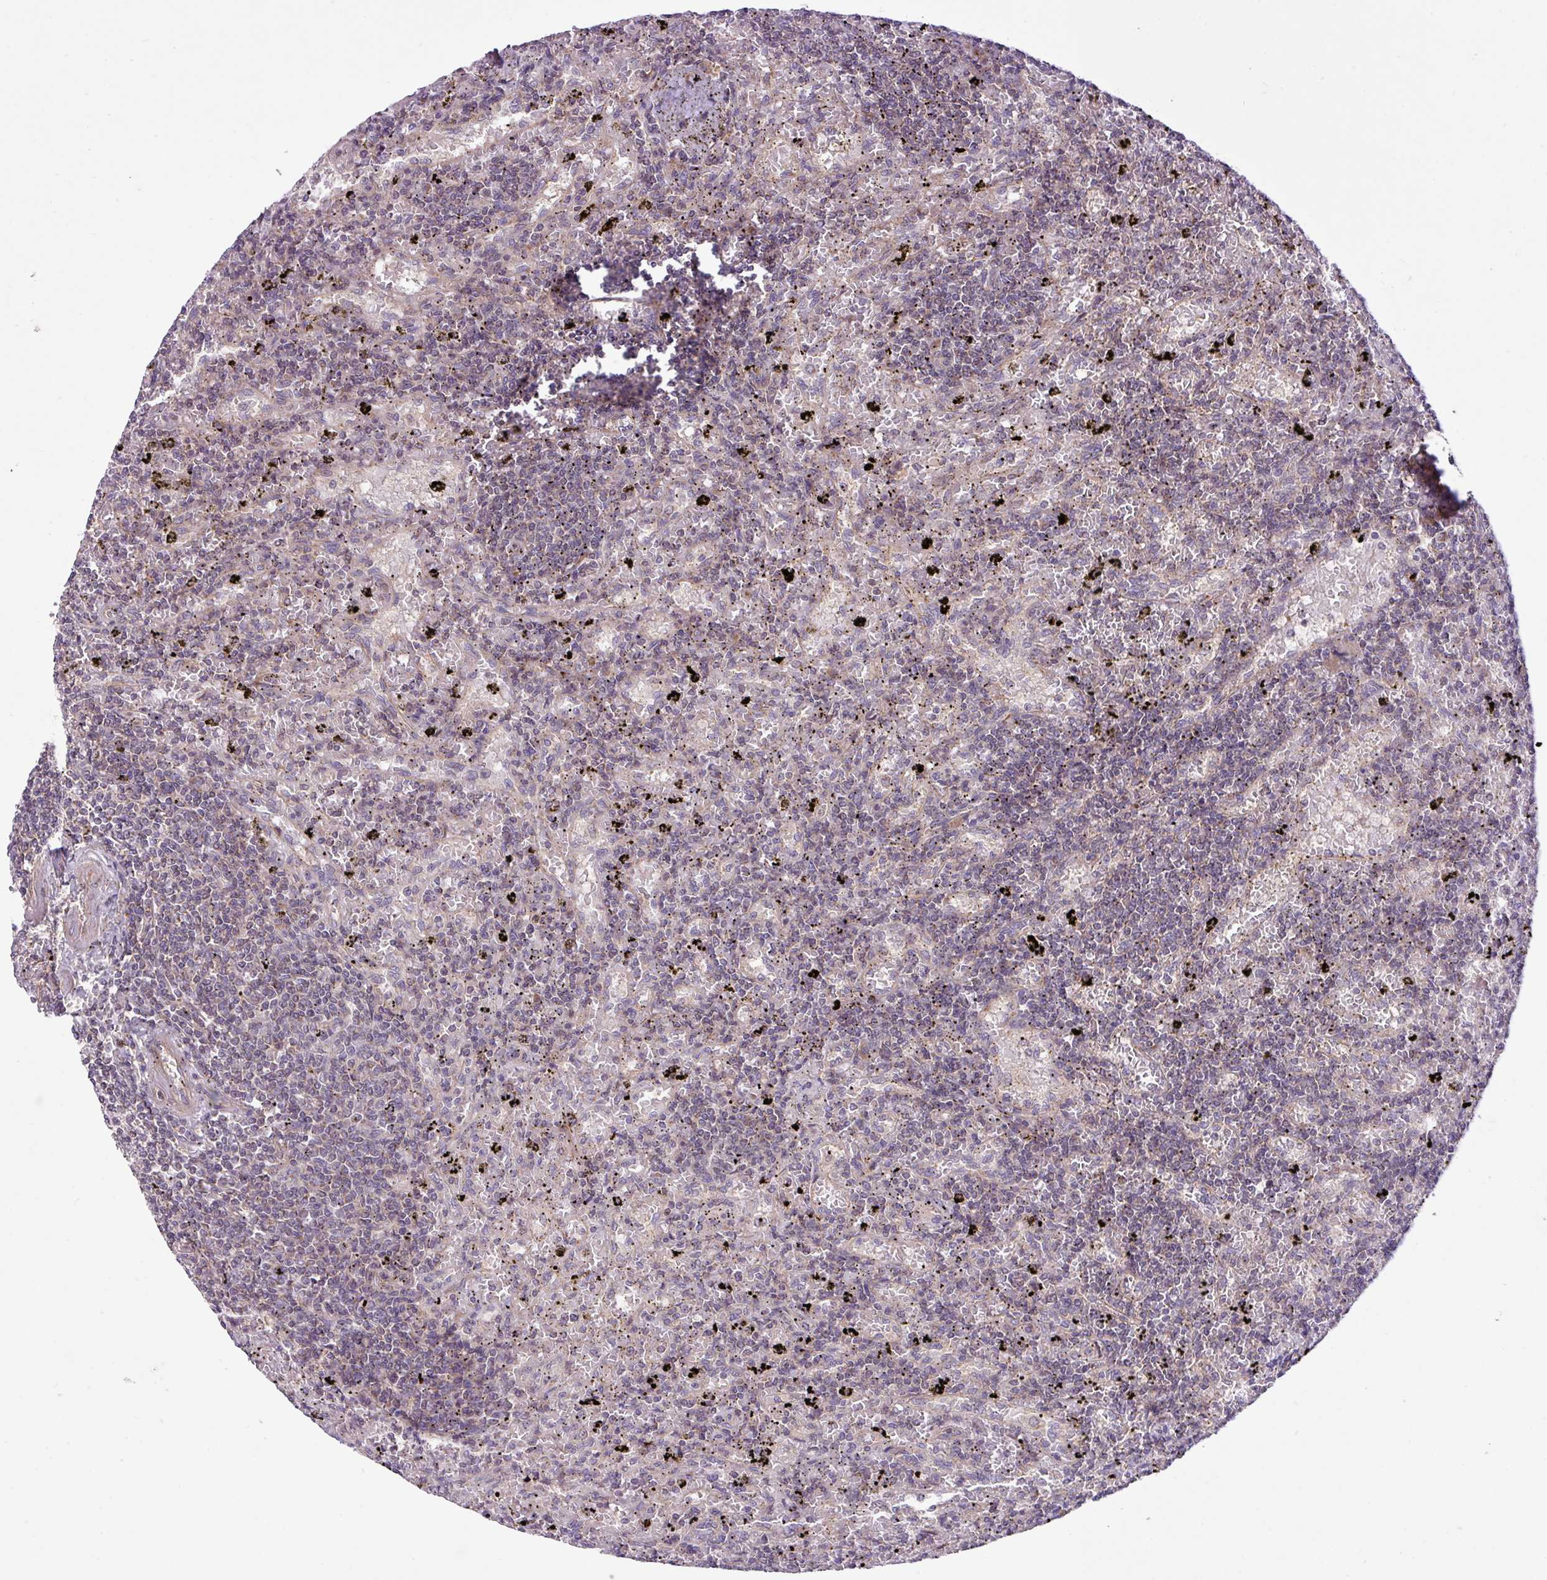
{"staining": {"intensity": "negative", "quantity": "none", "location": "none"}, "tissue": "lymphoma", "cell_type": "Tumor cells", "image_type": "cancer", "snomed": [{"axis": "morphology", "description": "Malignant lymphoma, non-Hodgkin's type, Low grade"}, {"axis": "topography", "description": "Spleen"}], "caption": "Tumor cells are negative for protein expression in human malignant lymphoma, non-Hodgkin's type (low-grade).", "gene": "TIMM10B", "patient": {"sex": "male", "age": 76}}